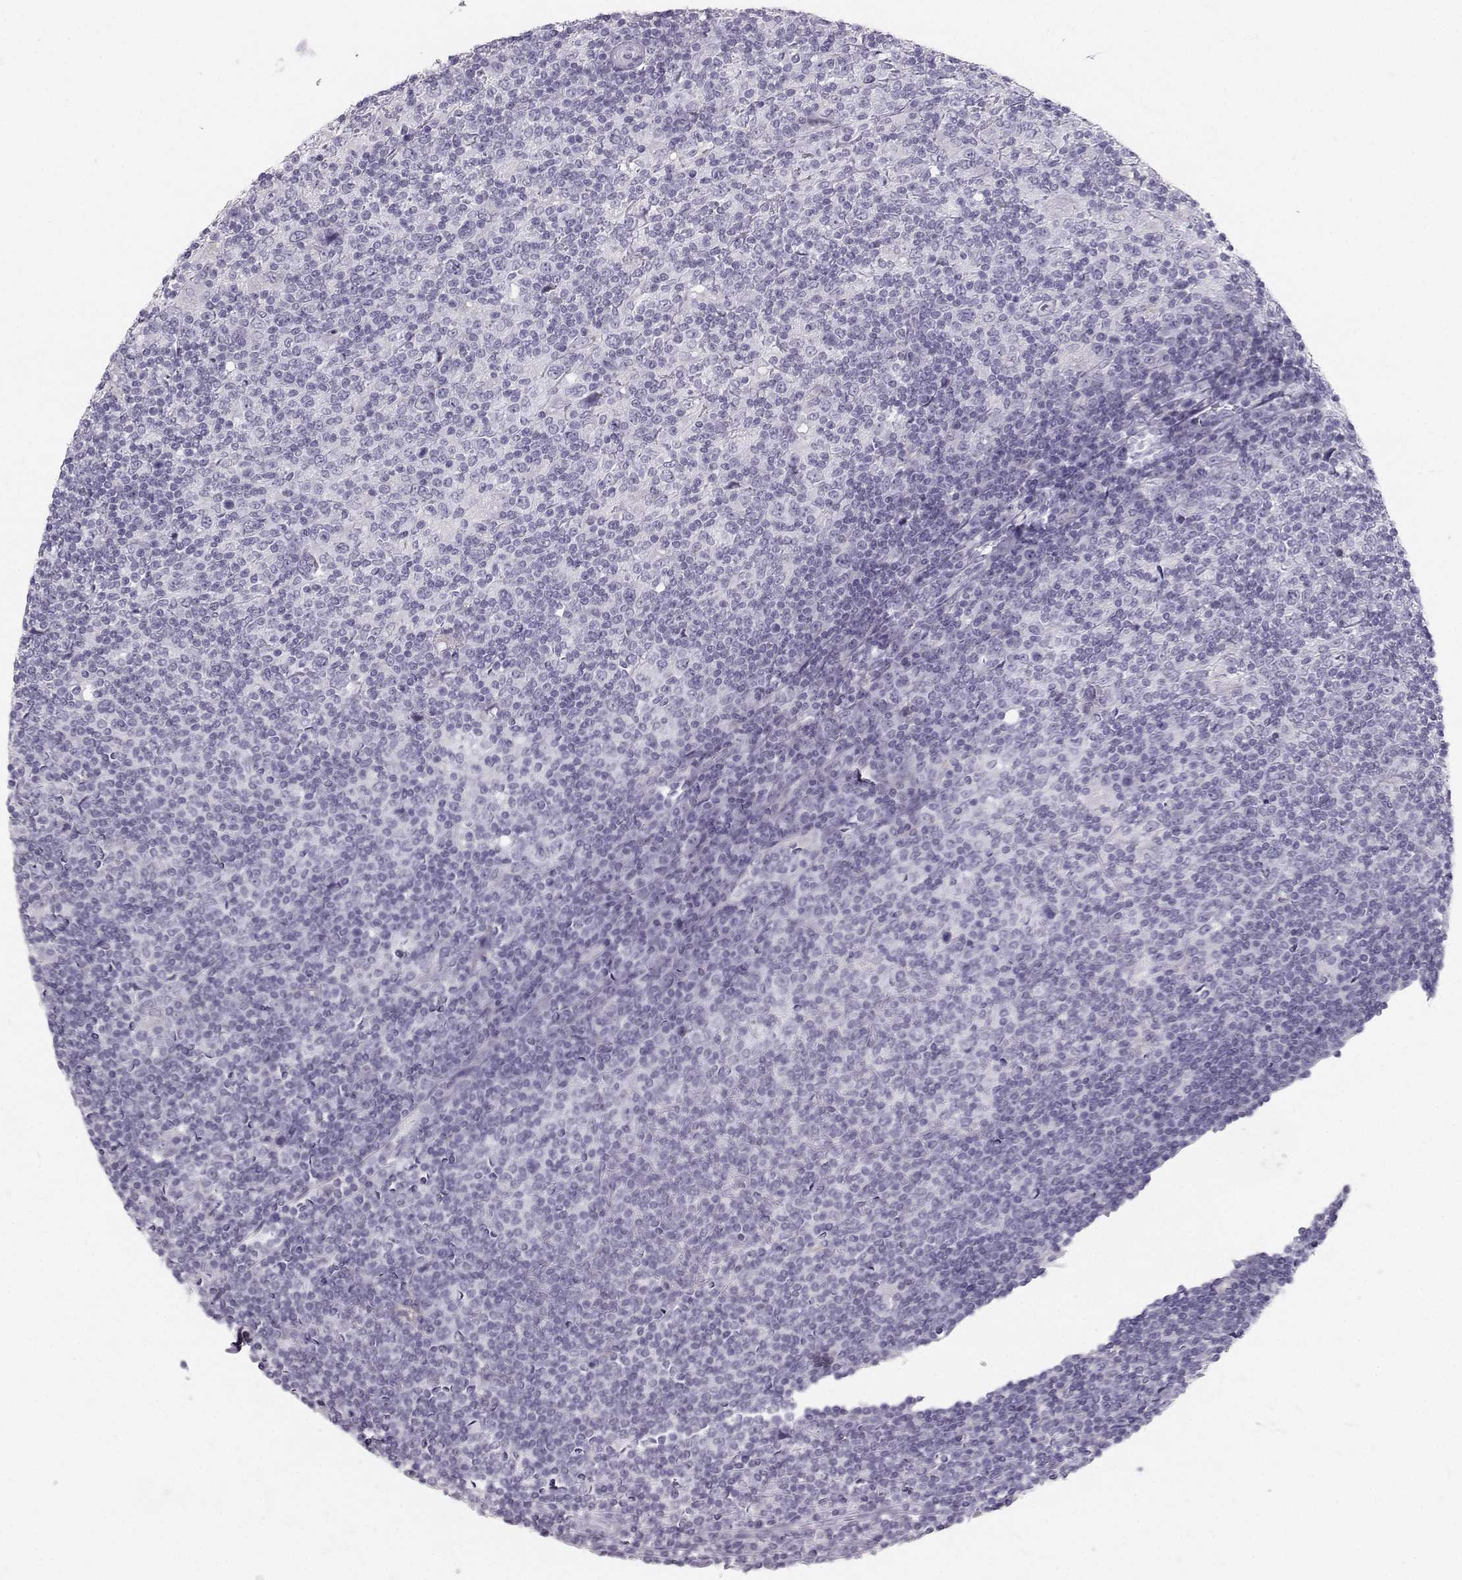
{"staining": {"intensity": "negative", "quantity": "none", "location": "none"}, "tissue": "lymphoma", "cell_type": "Tumor cells", "image_type": "cancer", "snomed": [{"axis": "morphology", "description": "Hodgkin's disease, NOS"}, {"axis": "topography", "description": "Lymph node"}], "caption": "This is a photomicrograph of IHC staining of lymphoma, which shows no staining in tumor cells.", "gene": "CASR", "patient": {"sex": "male", "age": 40}}